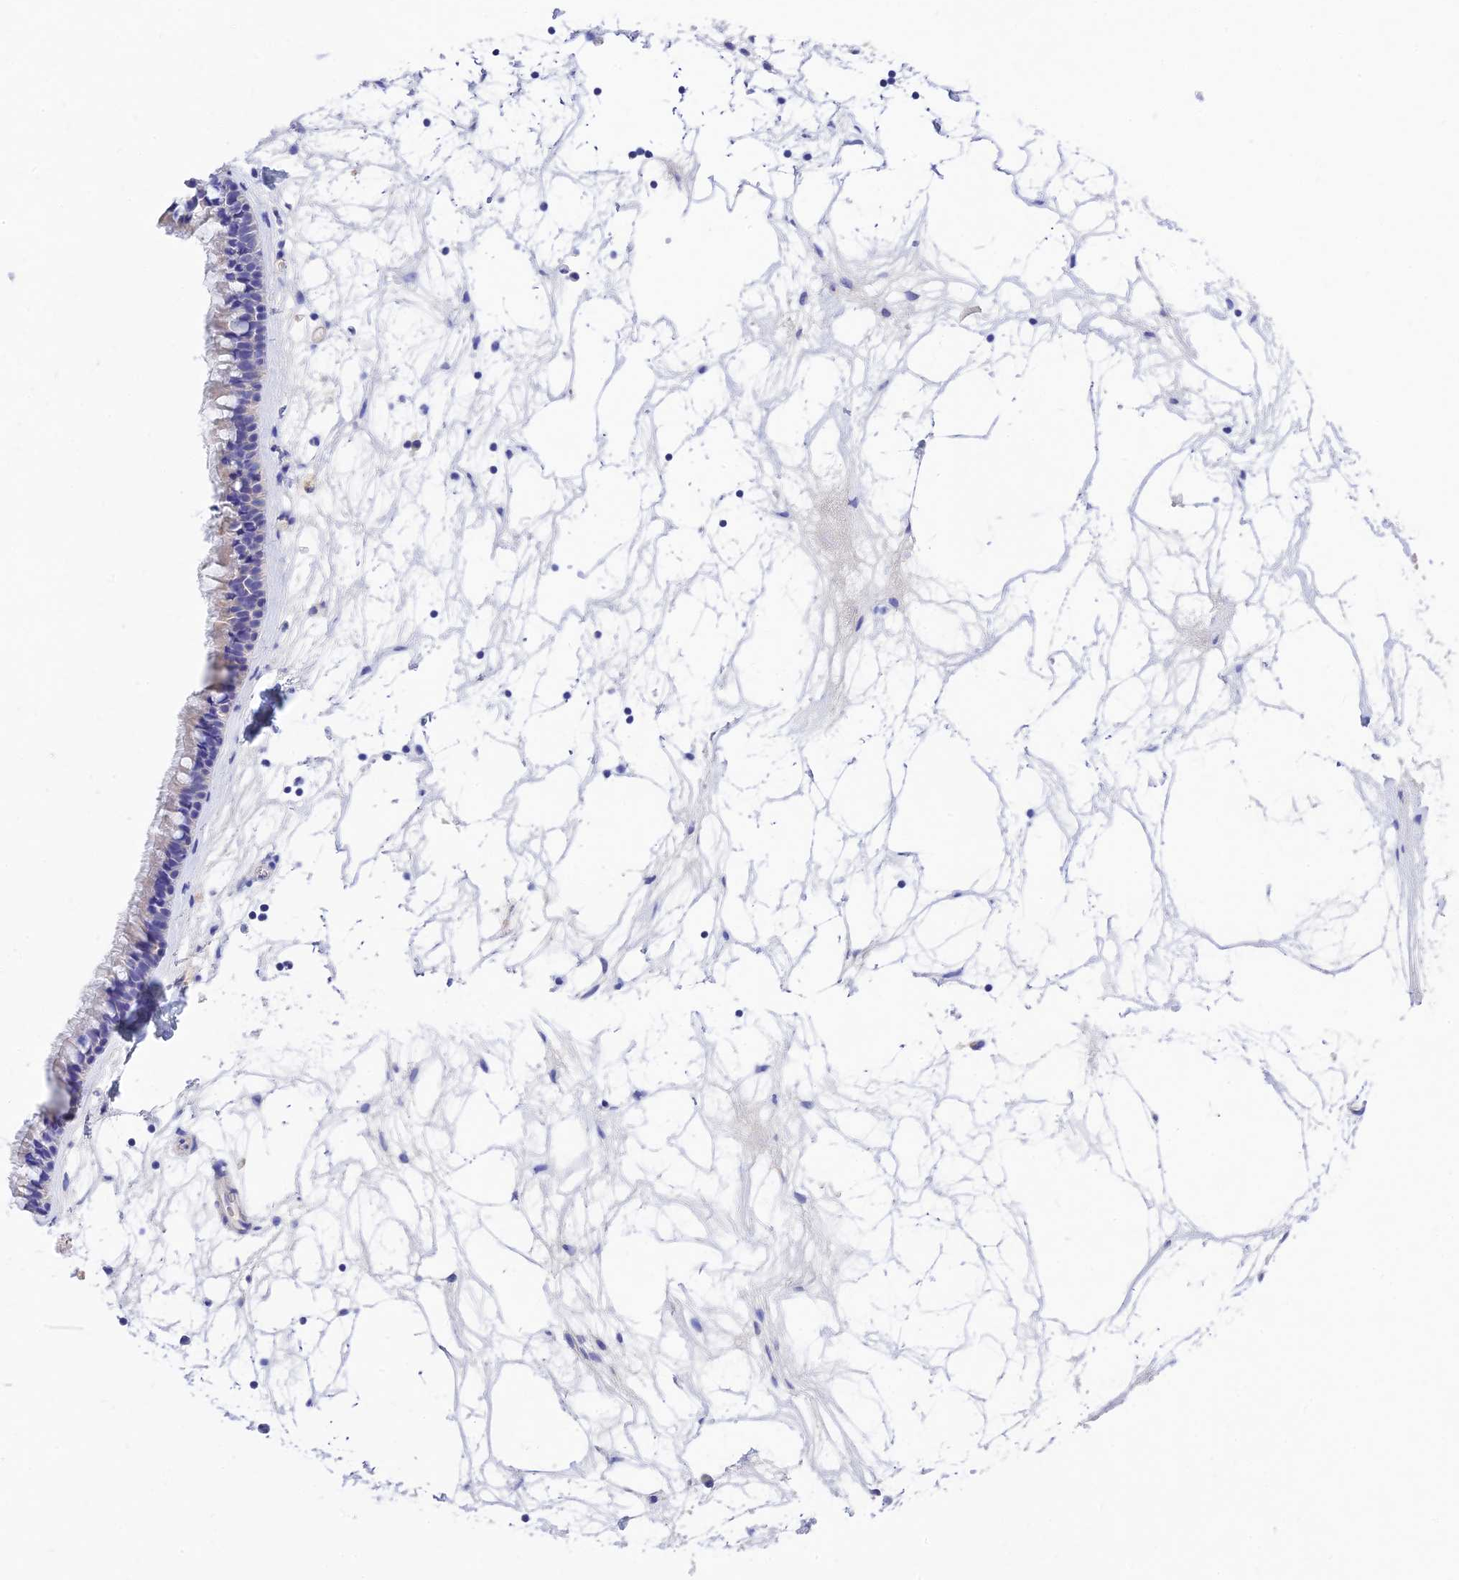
{"staining": {"intensity": "negative", "quantity": "none", "location": "none"}, "tissue": "nasopharynx", "cell_type": "Respiratory epithelial cells", "image_type": "normal", "snomed": [{"axis": "morphology", "description": "Normal tissue, NOS"}, {"axis": "topography", "description": "Nasopharynx"}], "caption": "Benign nasopharynx was stained to show a protein in brown. There is no significant positivity in respiratory epithelial cells. (Brightfield microscopy of DAB immunohistochemistry at high magnification).", "gene": "MS4A5", "patient": {"sex": "male", "age": 64}}